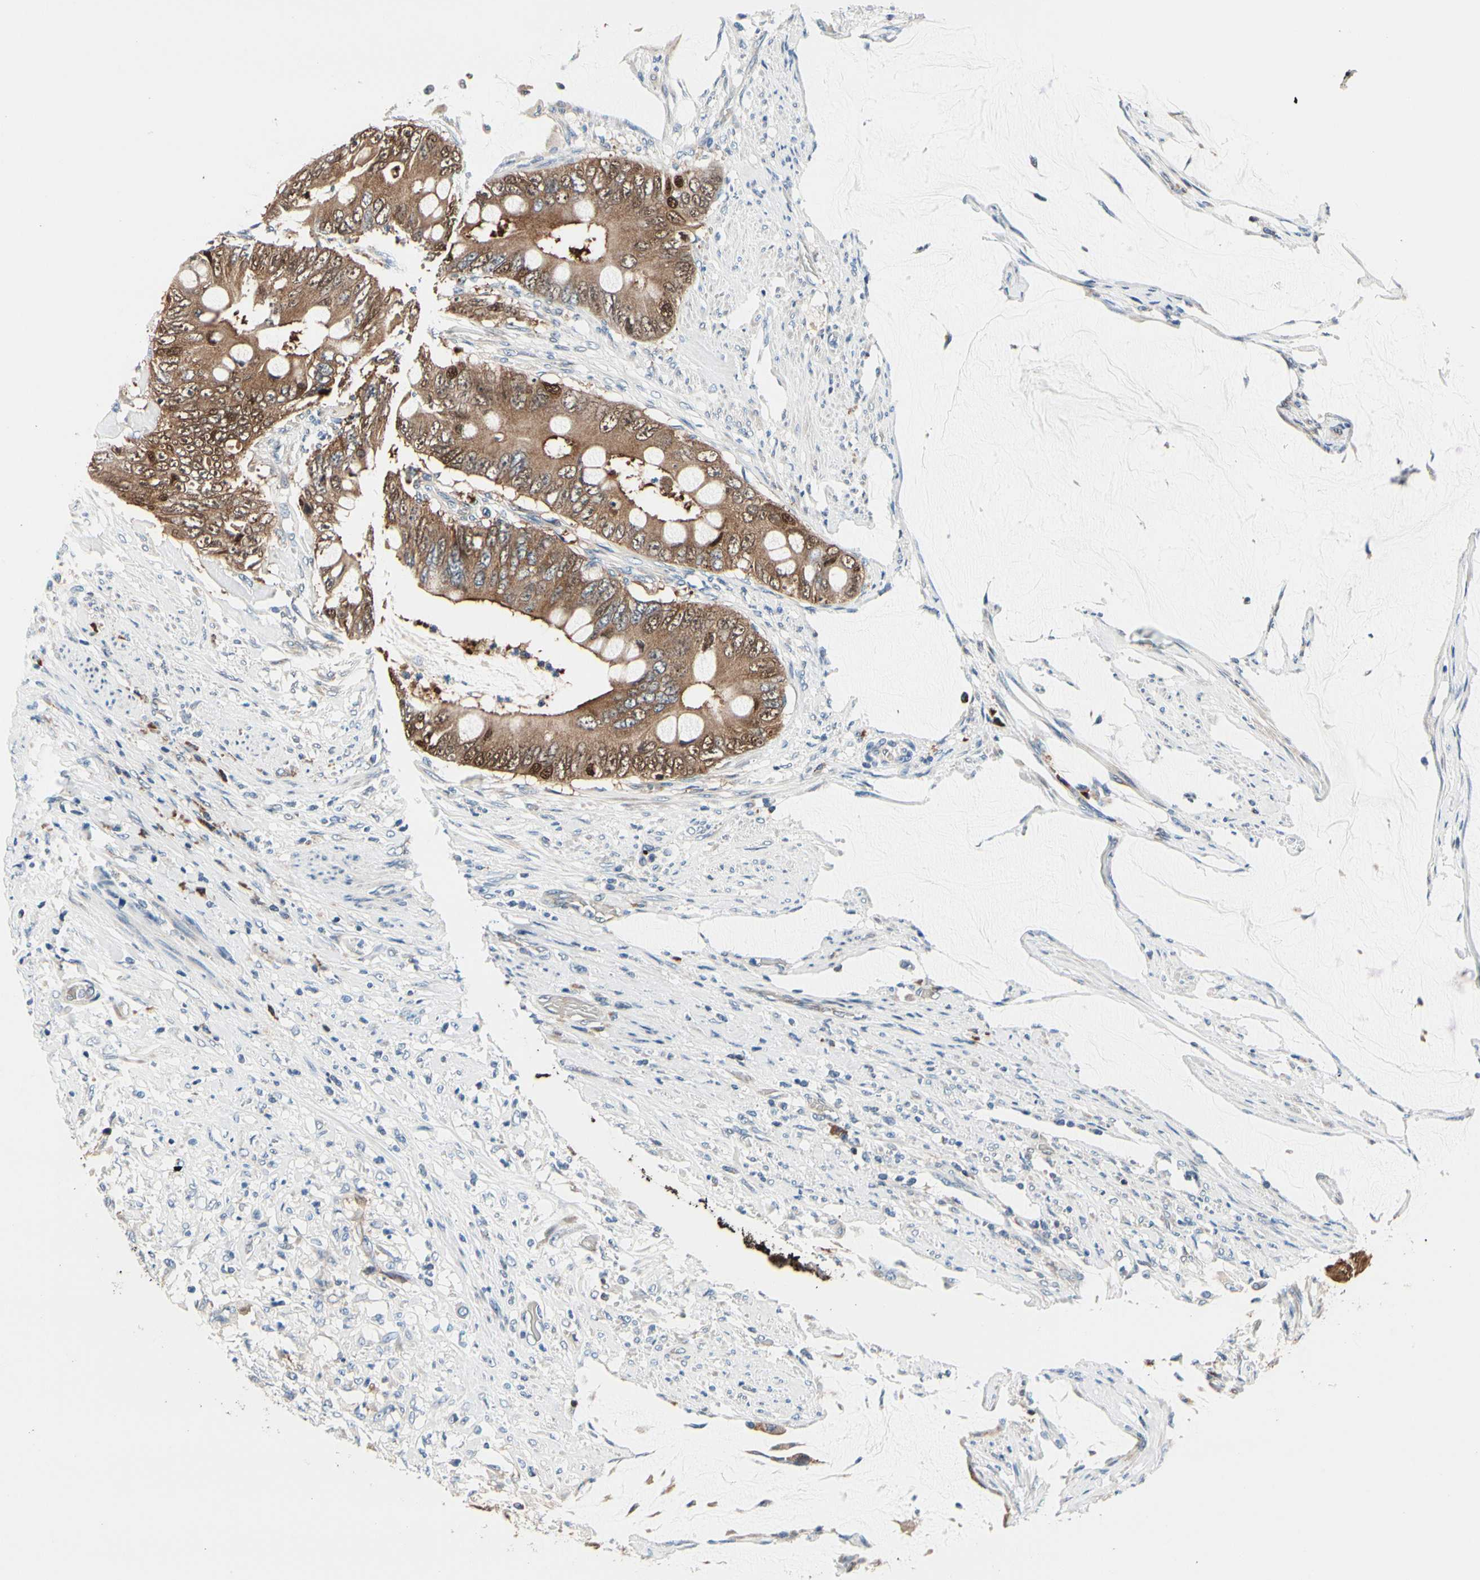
{"staining": {"intensity": "strong", "quantity": ">75%", "location": "cytoplasmic/membranous"}, "tissue": "colorectal cancer", "cell_type": "Tumor cells", "image_type": "cancer", "snomed": [{"axis": "morphology", "description": "Adenocarcinoma, NOS"}, {"axis": "topography", "description": "Rectum"}], "caption": "The histopathology image reveals staining of colorectal adenocarcinoma, revealing strong cytoplasmic/membranous protein positivity (brown color) within tumor cells.", "gene": "PRDX2", "patient": {"sex": "female", "age": 77}}